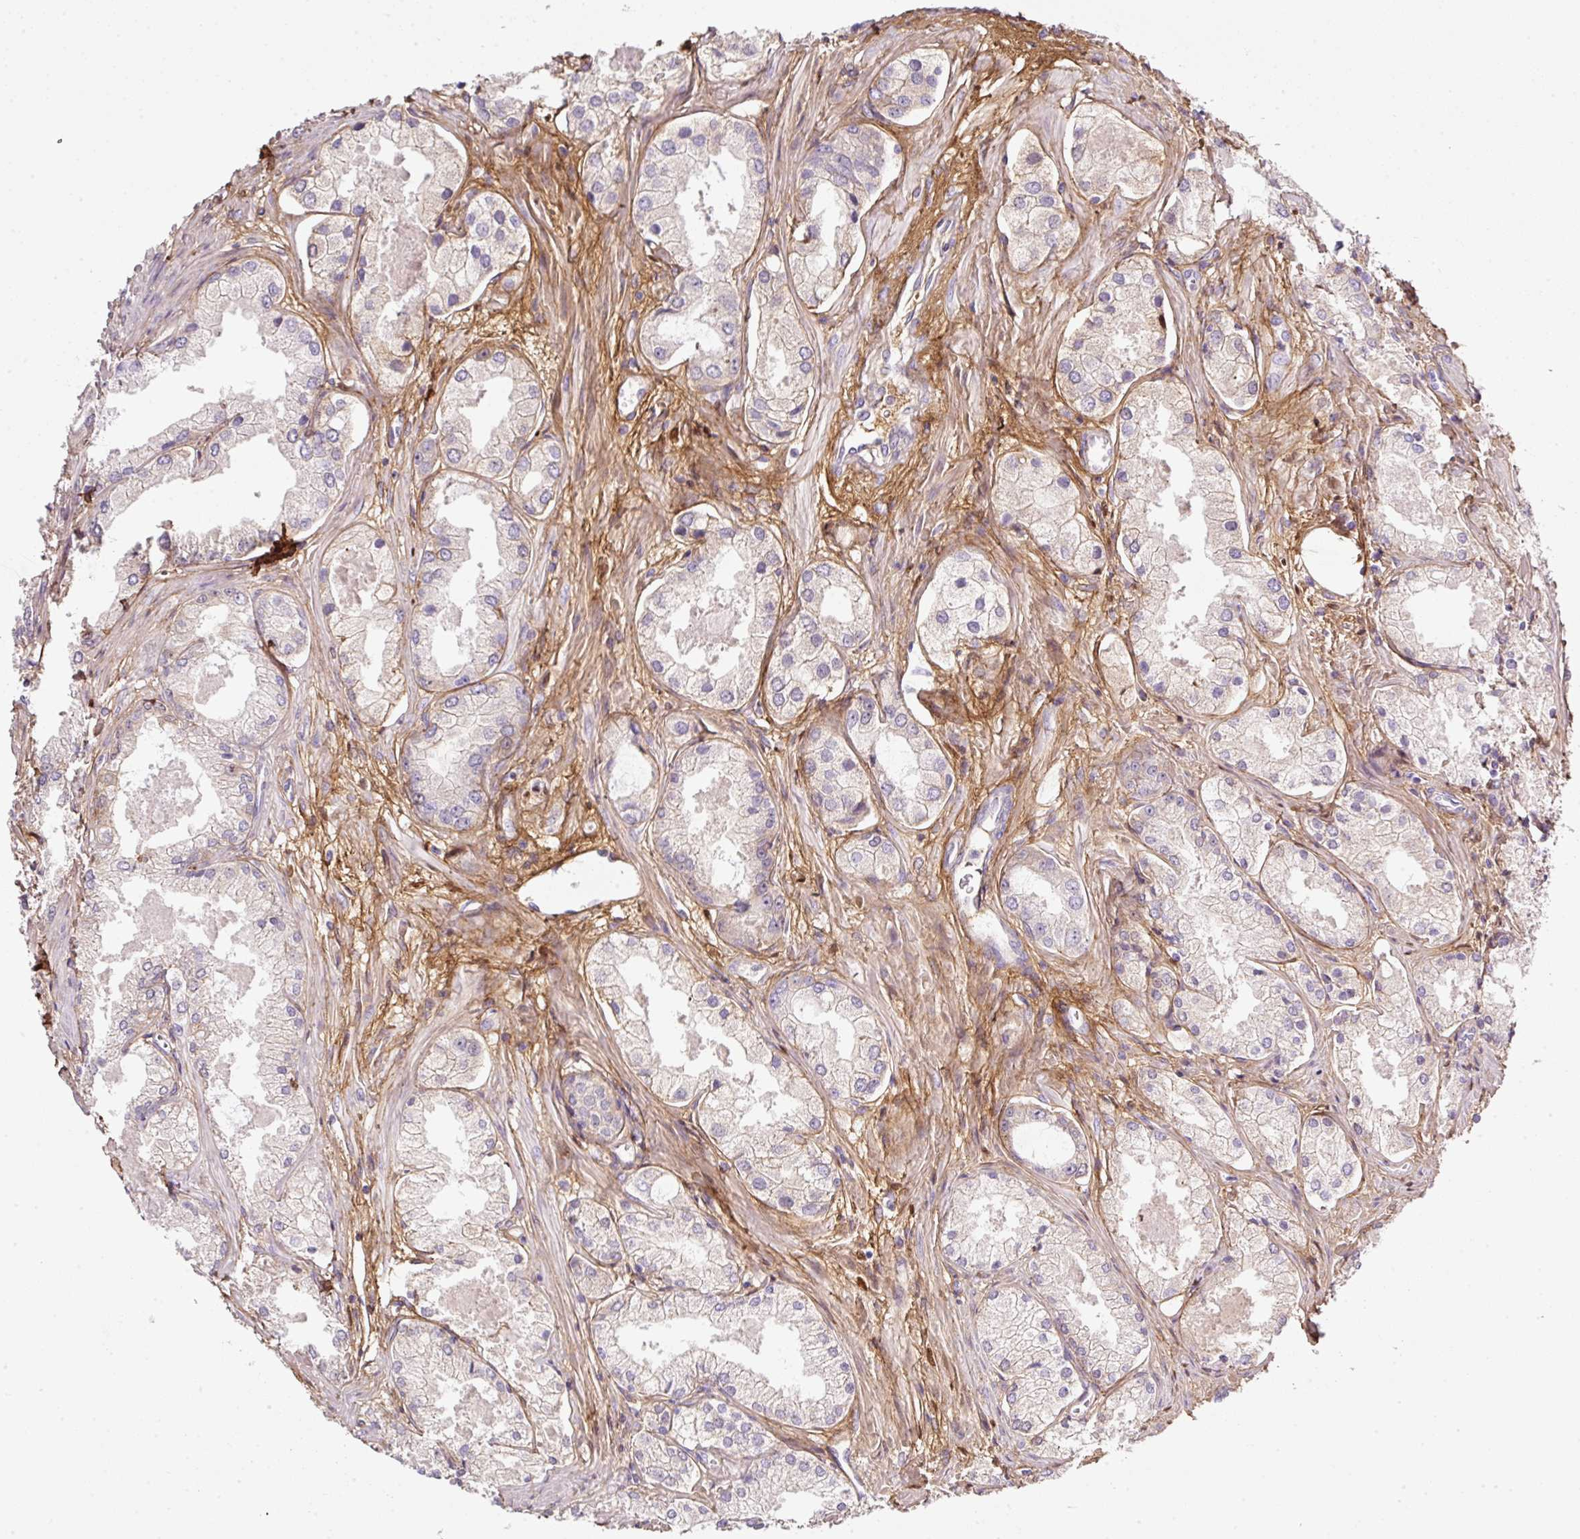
{"staining": {"intensity": "negative", "quantity": "none", "location": "none"}, "tissue": "prostate cancer", "cell_type": "Tumor cells", "image_type": "cancer", "snomed": [{"axis": "morphology", "description": "Adenocarcinoma, Low grade"}, {"axis": "topography", "description": "Prostate"}], "caption": "Human adenocarcinoma (low-grade) (prostate) stained for a protein using immunohistochemistry (IHC) displays no positivity in tumor cells.", "gene": "SOS2", "patient": {"sex": "male", "age": 68}}